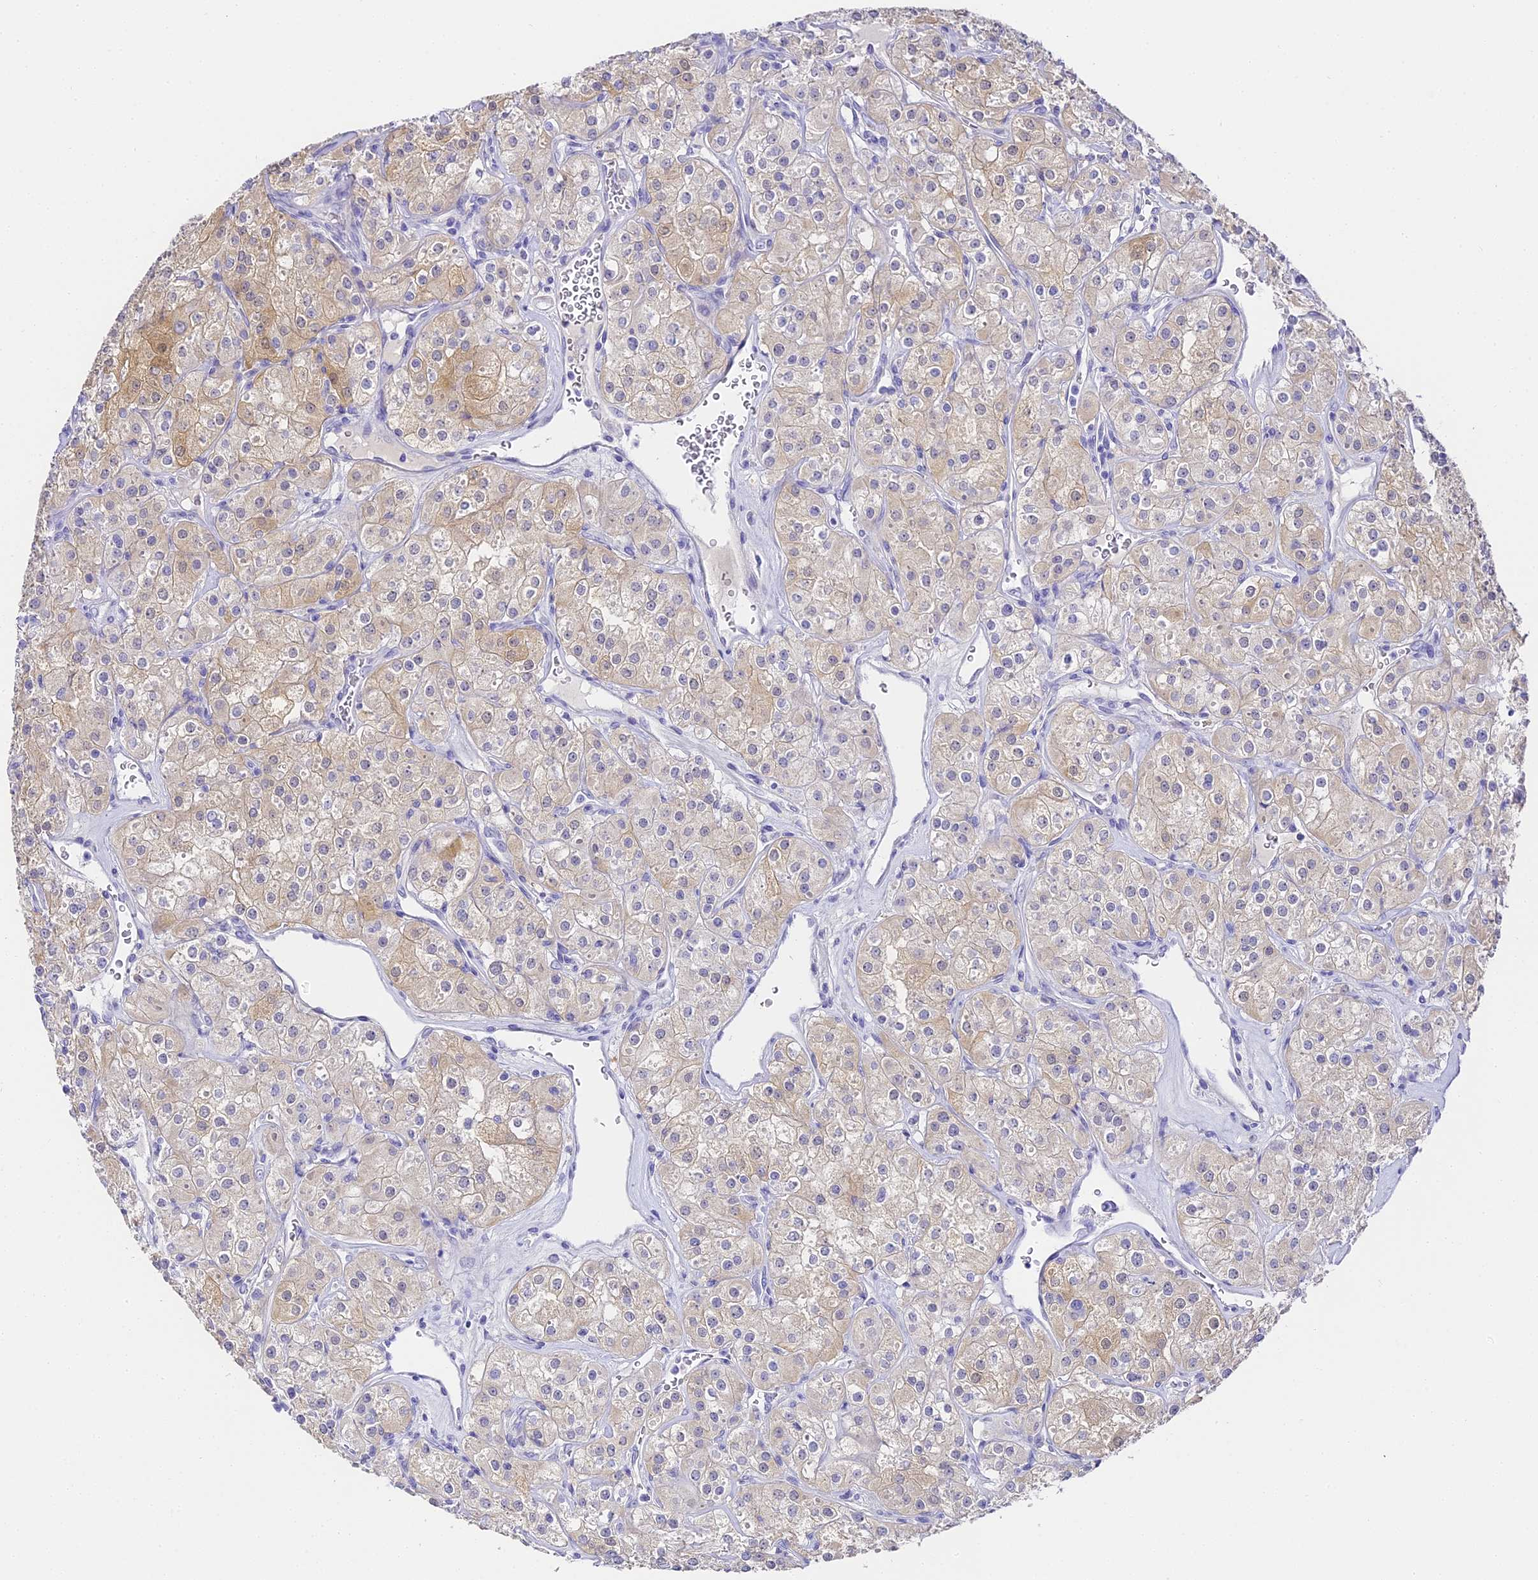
{"staining": {"intensity": "weak", "quantity": "25%-75%", "location": "cytoplasmic/membranous"}, "tissue": "renal cancer", "cell_type": "Tumor cells", "image_type": "cancer", "snomed": [{"axis": "morphology", "description": "Adenocarcinoma, NOS"}, {"axis": "topography", "description": "Kidney"}], "caption": "Protein expression analysis of human renal cancer reveals weak cytoplasmic/membranous positivity in approximately 25%-75% of tumor cells. The staining was performed using DAB, with brown indicating positive protein expression. Nuclei are stained blue with hematoxylin.", "gene": "ABHD14A-ACY1", "patient": {"sex": "male", "age": 77}}